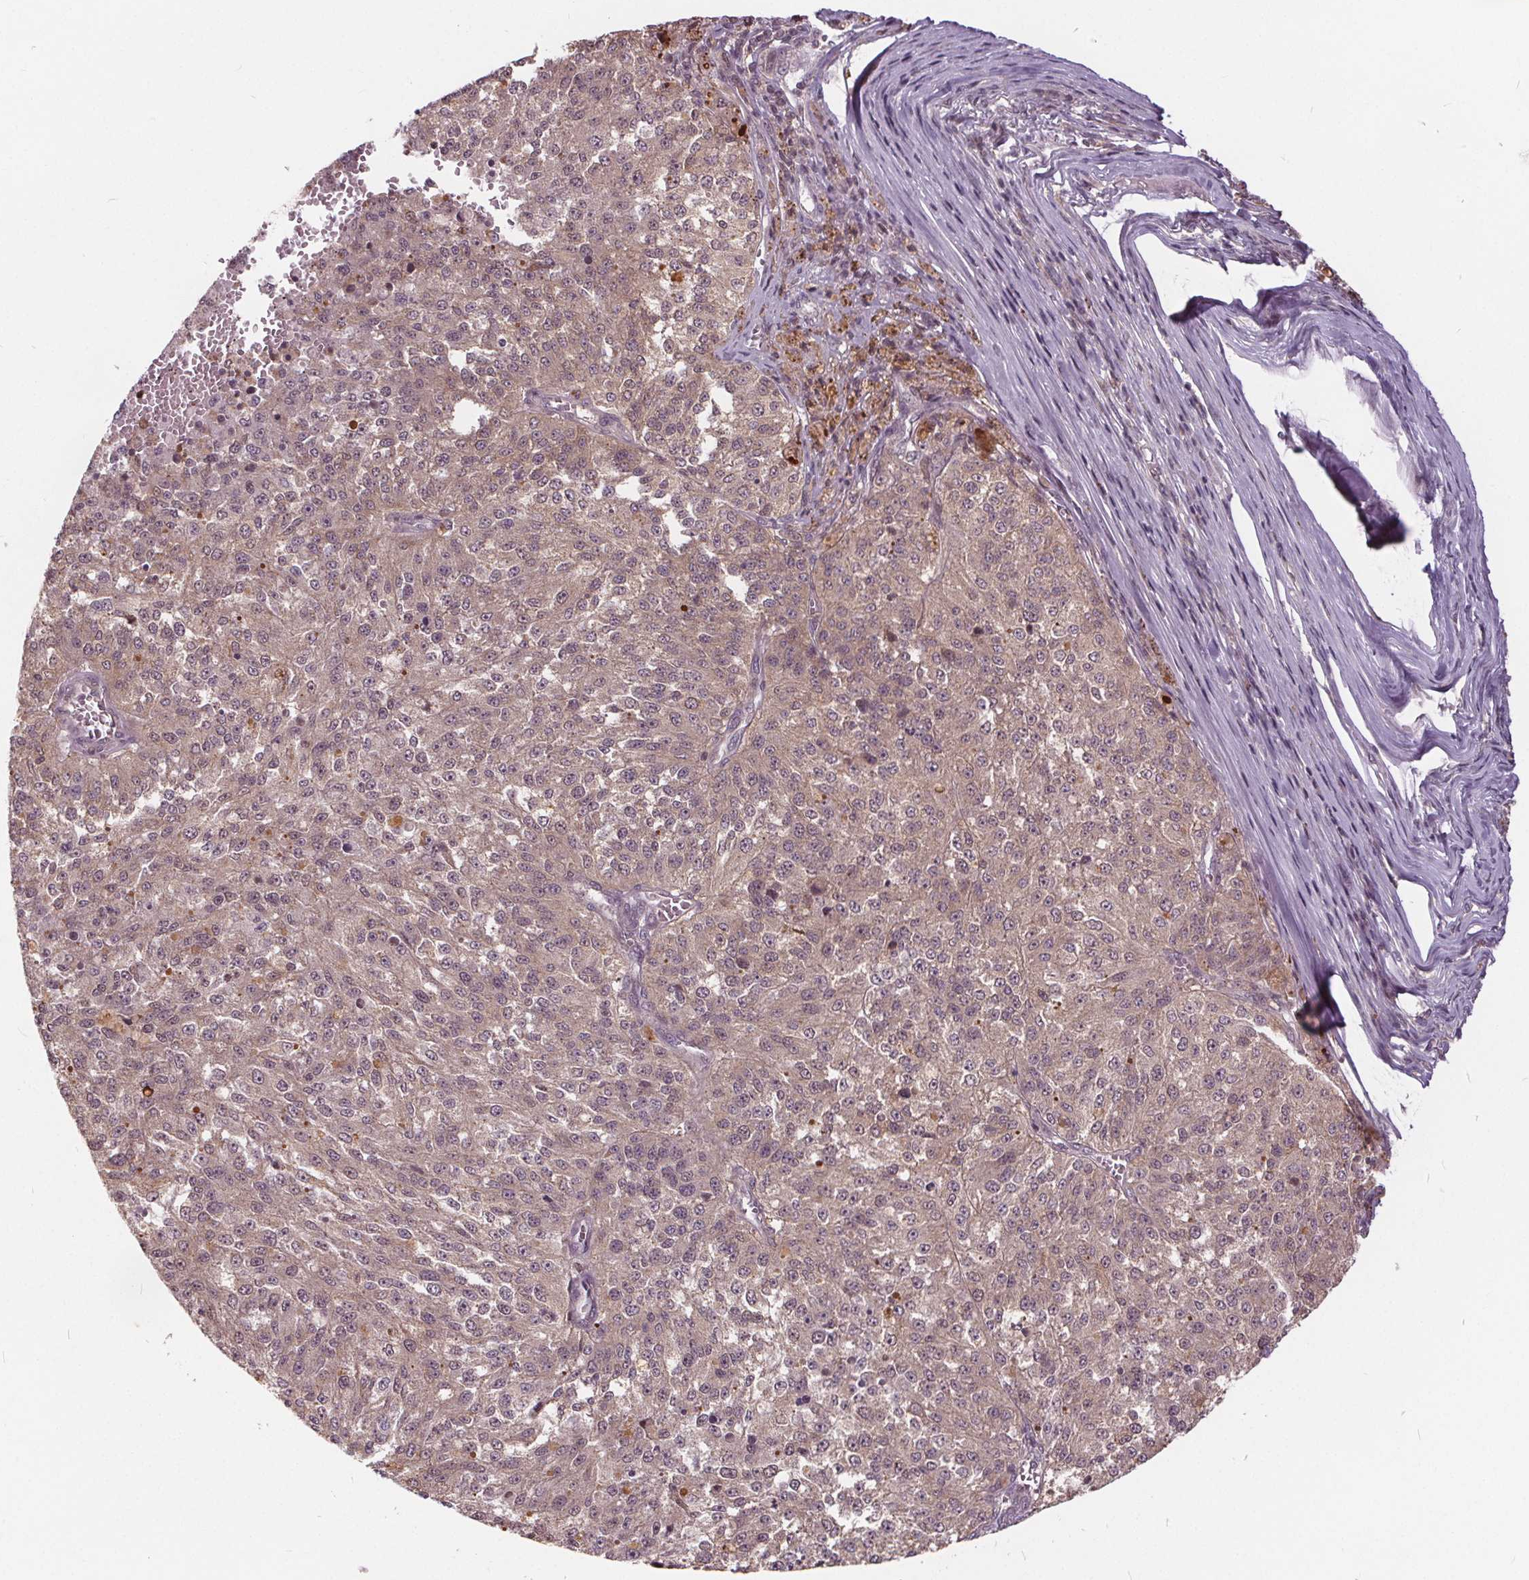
{"staining": {"intensity": "weak", "quantity": "<25%", "location": "cytoplasmic/membranous,nuclear"}, "tissue": "melanoma", "cell_type": "Tumor cells", "image_type": "cancer", "snomed": [{"axis": "morphology", "description": "Malignant melanoma, Metastatic site"}, {"axis": "topography", "description": "Lymph node"}], "caption": "IHC photomicrograph of human melanoma stained for a protein (brown), which reveals no expression in tumor cells.", "gene": "HIF1AN", "patient": {"sex": "female", "age": 64}}